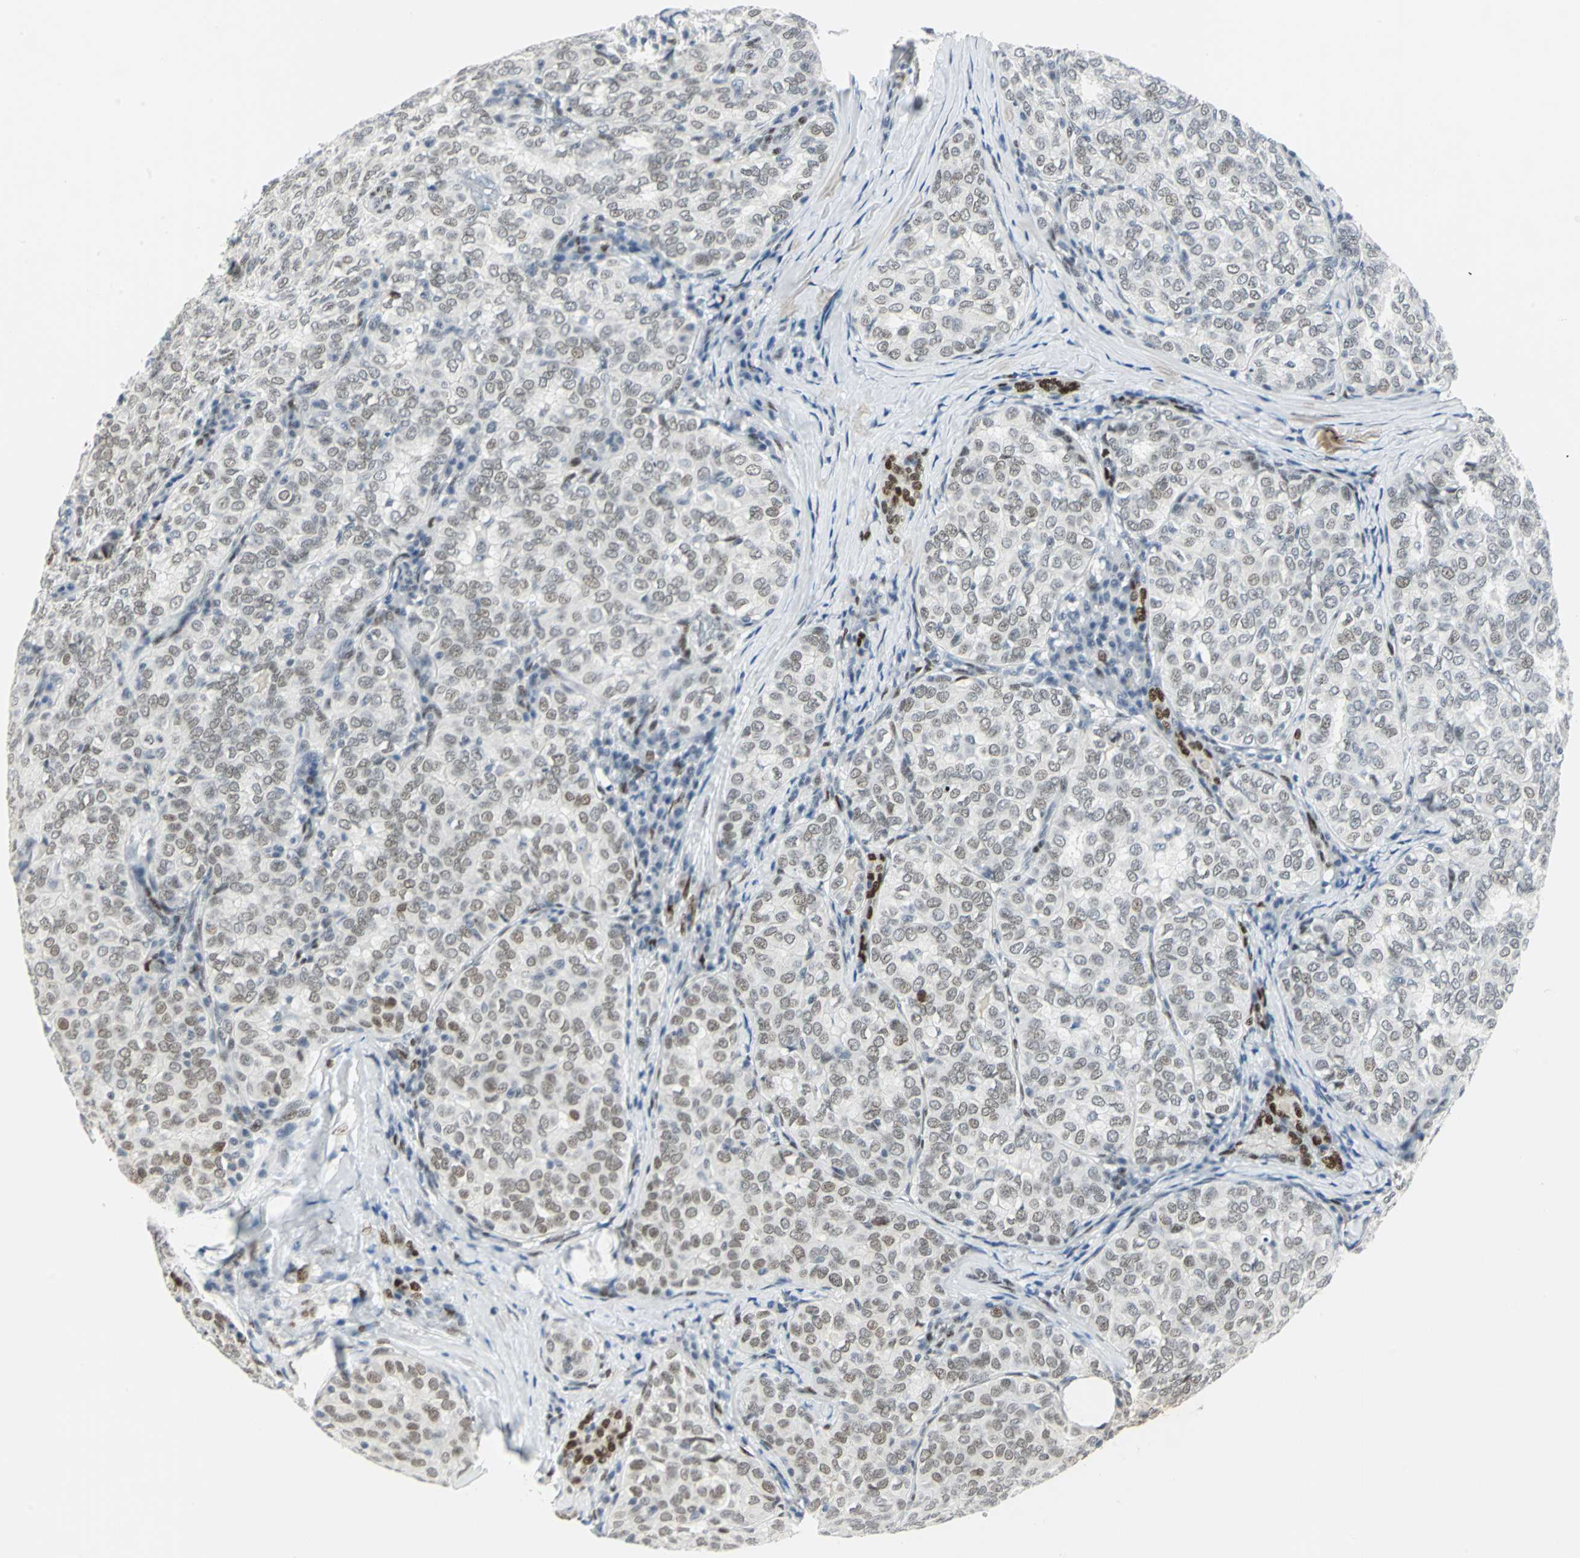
{"staining": {"intensity": "weak", "quantity": "25%-75%", "location": "nuclear"}, "tissue": "thyroid cancer", "cell_type": "Tumor cells", "image_type": "cancer", "snomed": [{"axis": "morphology", "description": "Papillary adenocarcinoma, NOS"}, {"axis": "topography", "description": "Thyroid gland"}], "caption": "Thyroid cancer (papillary adenocarcinoma) tissue displays weak nuclear staining in approximately 25%-75% of tumor cells (Brightfield microscopy of DAB IHC at high magnification).", "gene": "MEIS2", "patient": {"sex": "female", "age": 30}}